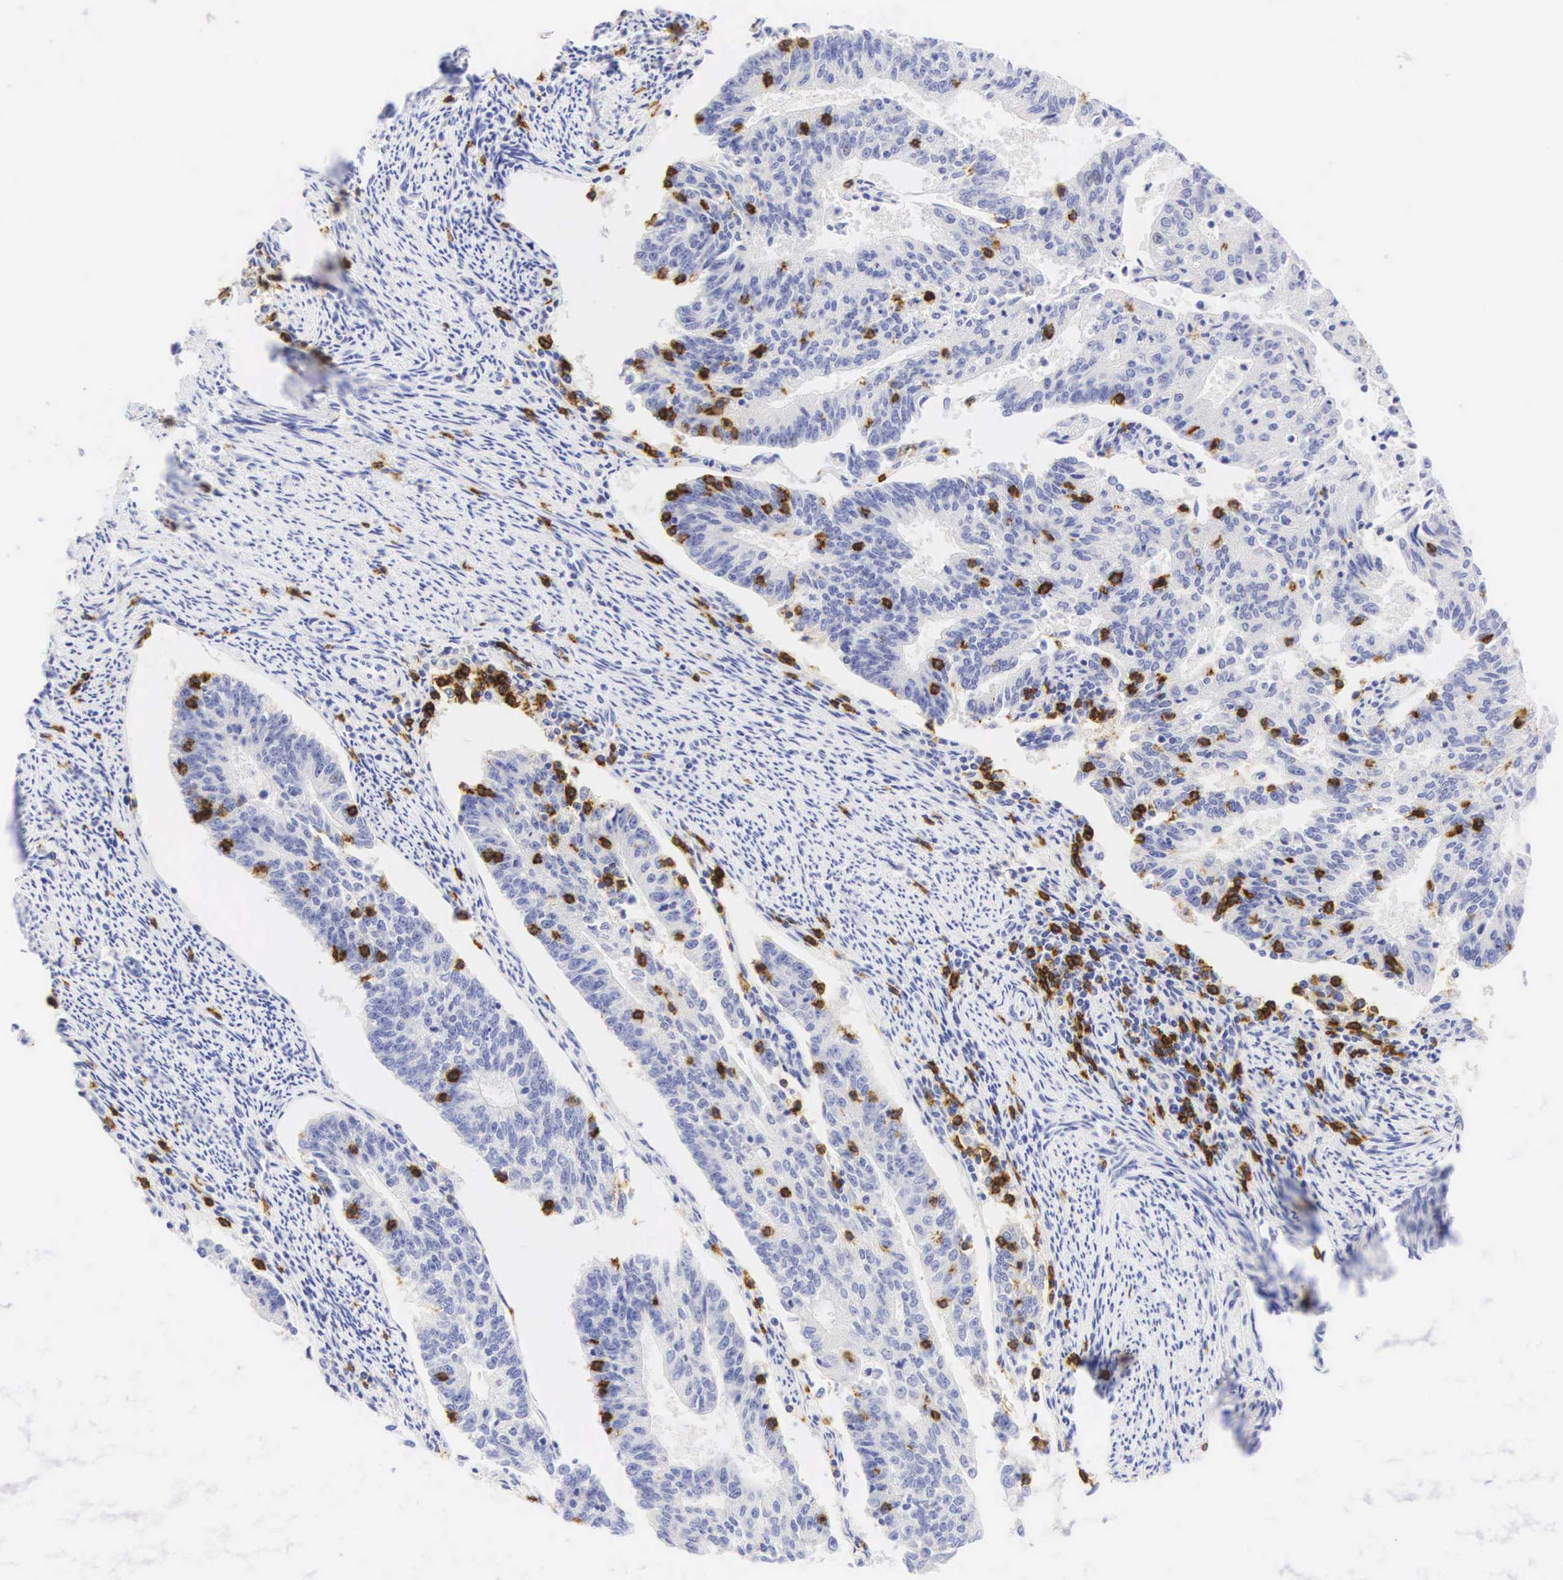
{"staining": {"intensity": "negative", "quantity": "none", "location": "none"}, "tissue": "endometrial cancer", "cell_type": "Tumor cells", "image_type": "cancer", "snomed": [{"axis": "morphology", "description": "Adenocarcinoma, NOS"}, {"axis": "topography", "description": "Endometrium"}], "caption": "Immunohistochemical staining of adenocarcinoma (endometrial) exhibits no significant expression in tumor cells.", "gene": "CD8A", "patient": {"sex": "female", "age": 56}}